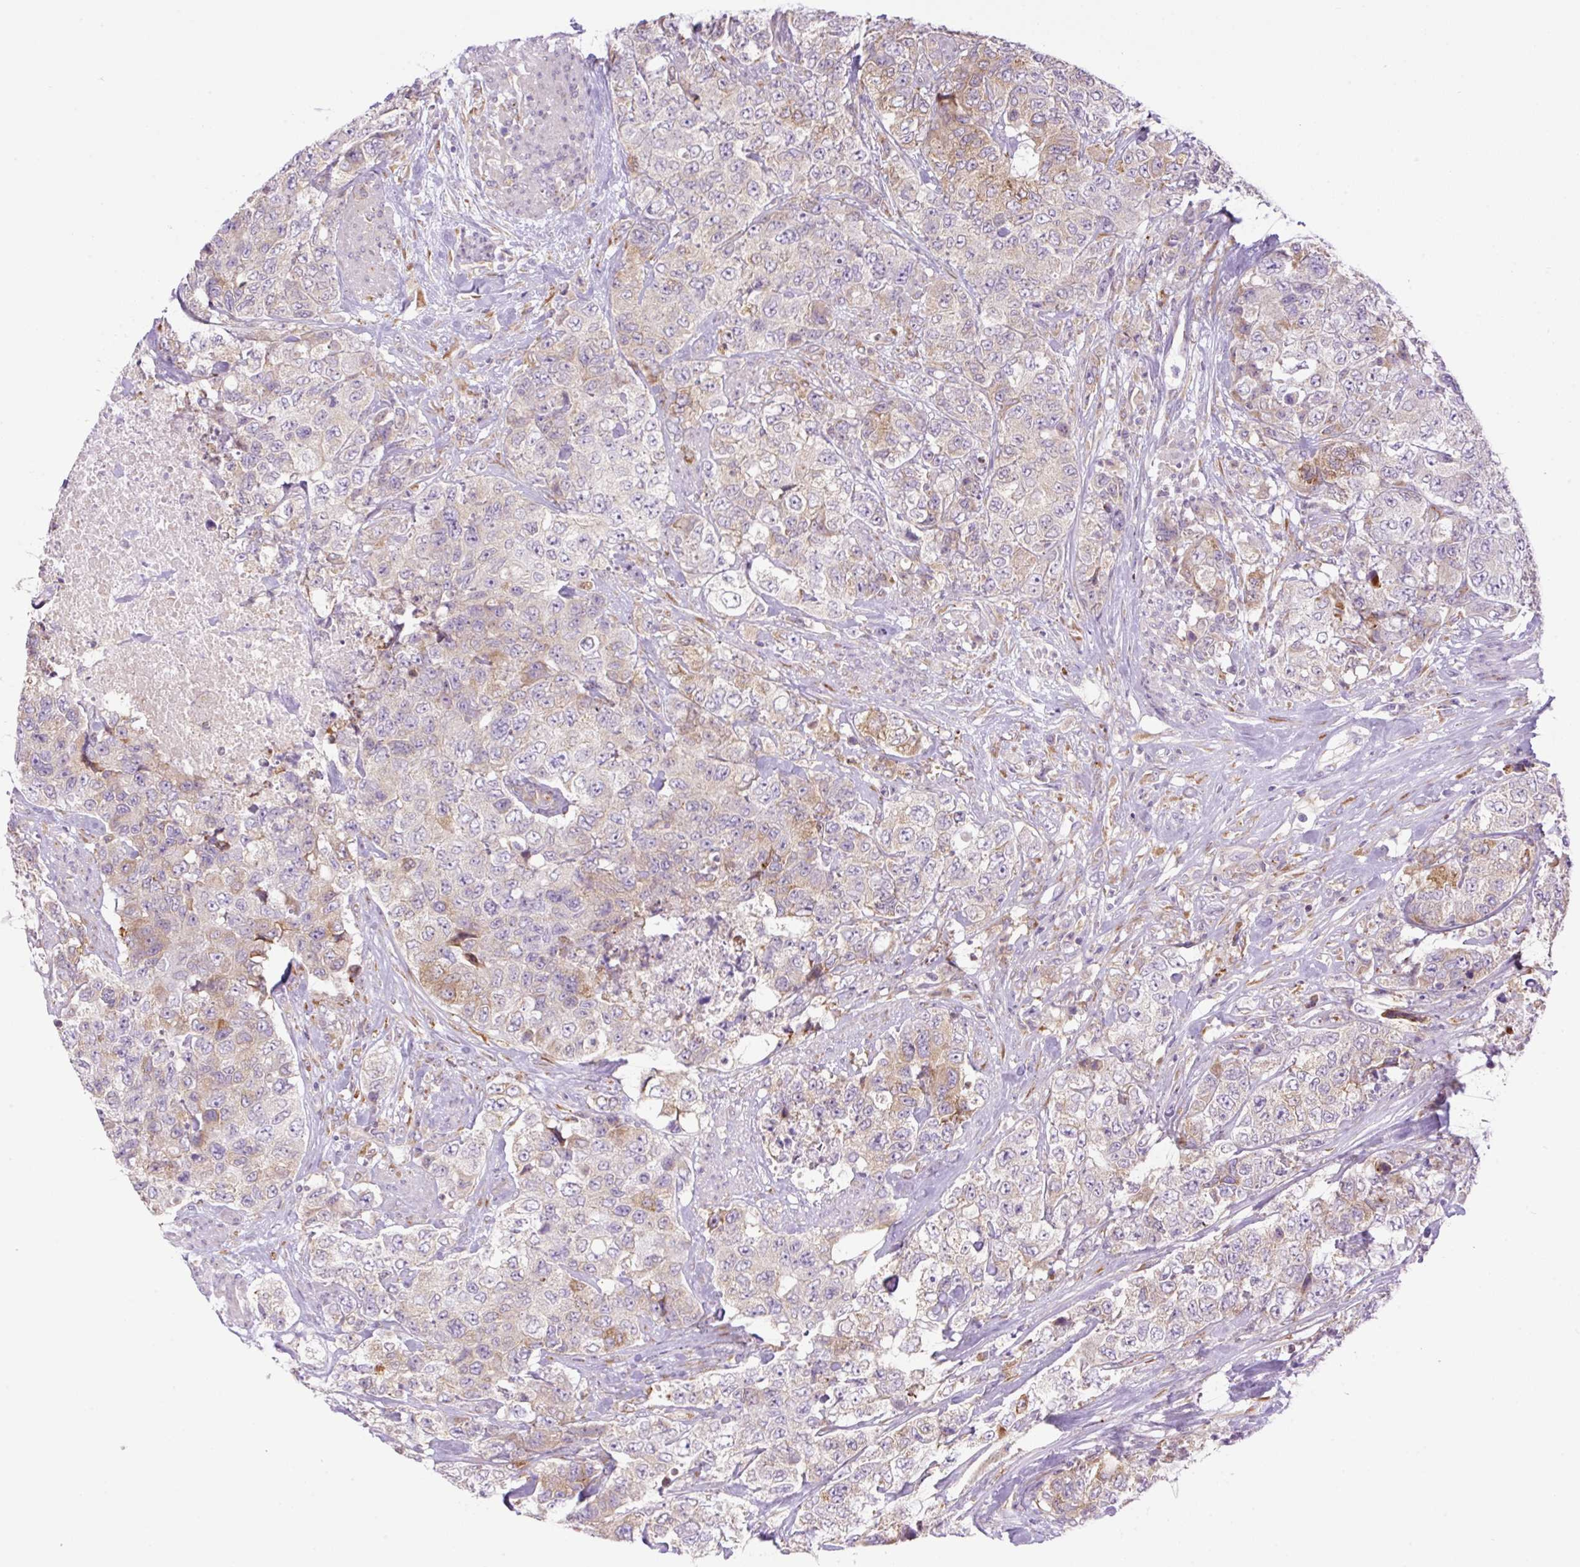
{"staining": {"intensity": "moderate", "quantity": "<25%", "location": "cytoplasmic/membranous"}, "tissue": "urothelial cancer", "cell_type": "Tumor cells", "image_type": "cancer", "snomed": [{"axis": "morphology", "description": "Urothelial carcinoma, High grade"}, {"axis": "topography", "description": "Urinary bladder"}], "caption": "An IHC image of tumor tissue is shown. Protein staining in brown shows moderate cytoplasmic/membranous positivity in urothelial carcinoma (high-grade) within tumor cells.", "gene": "POFUT1", "patient": {"sex": "female", "age": 78}}